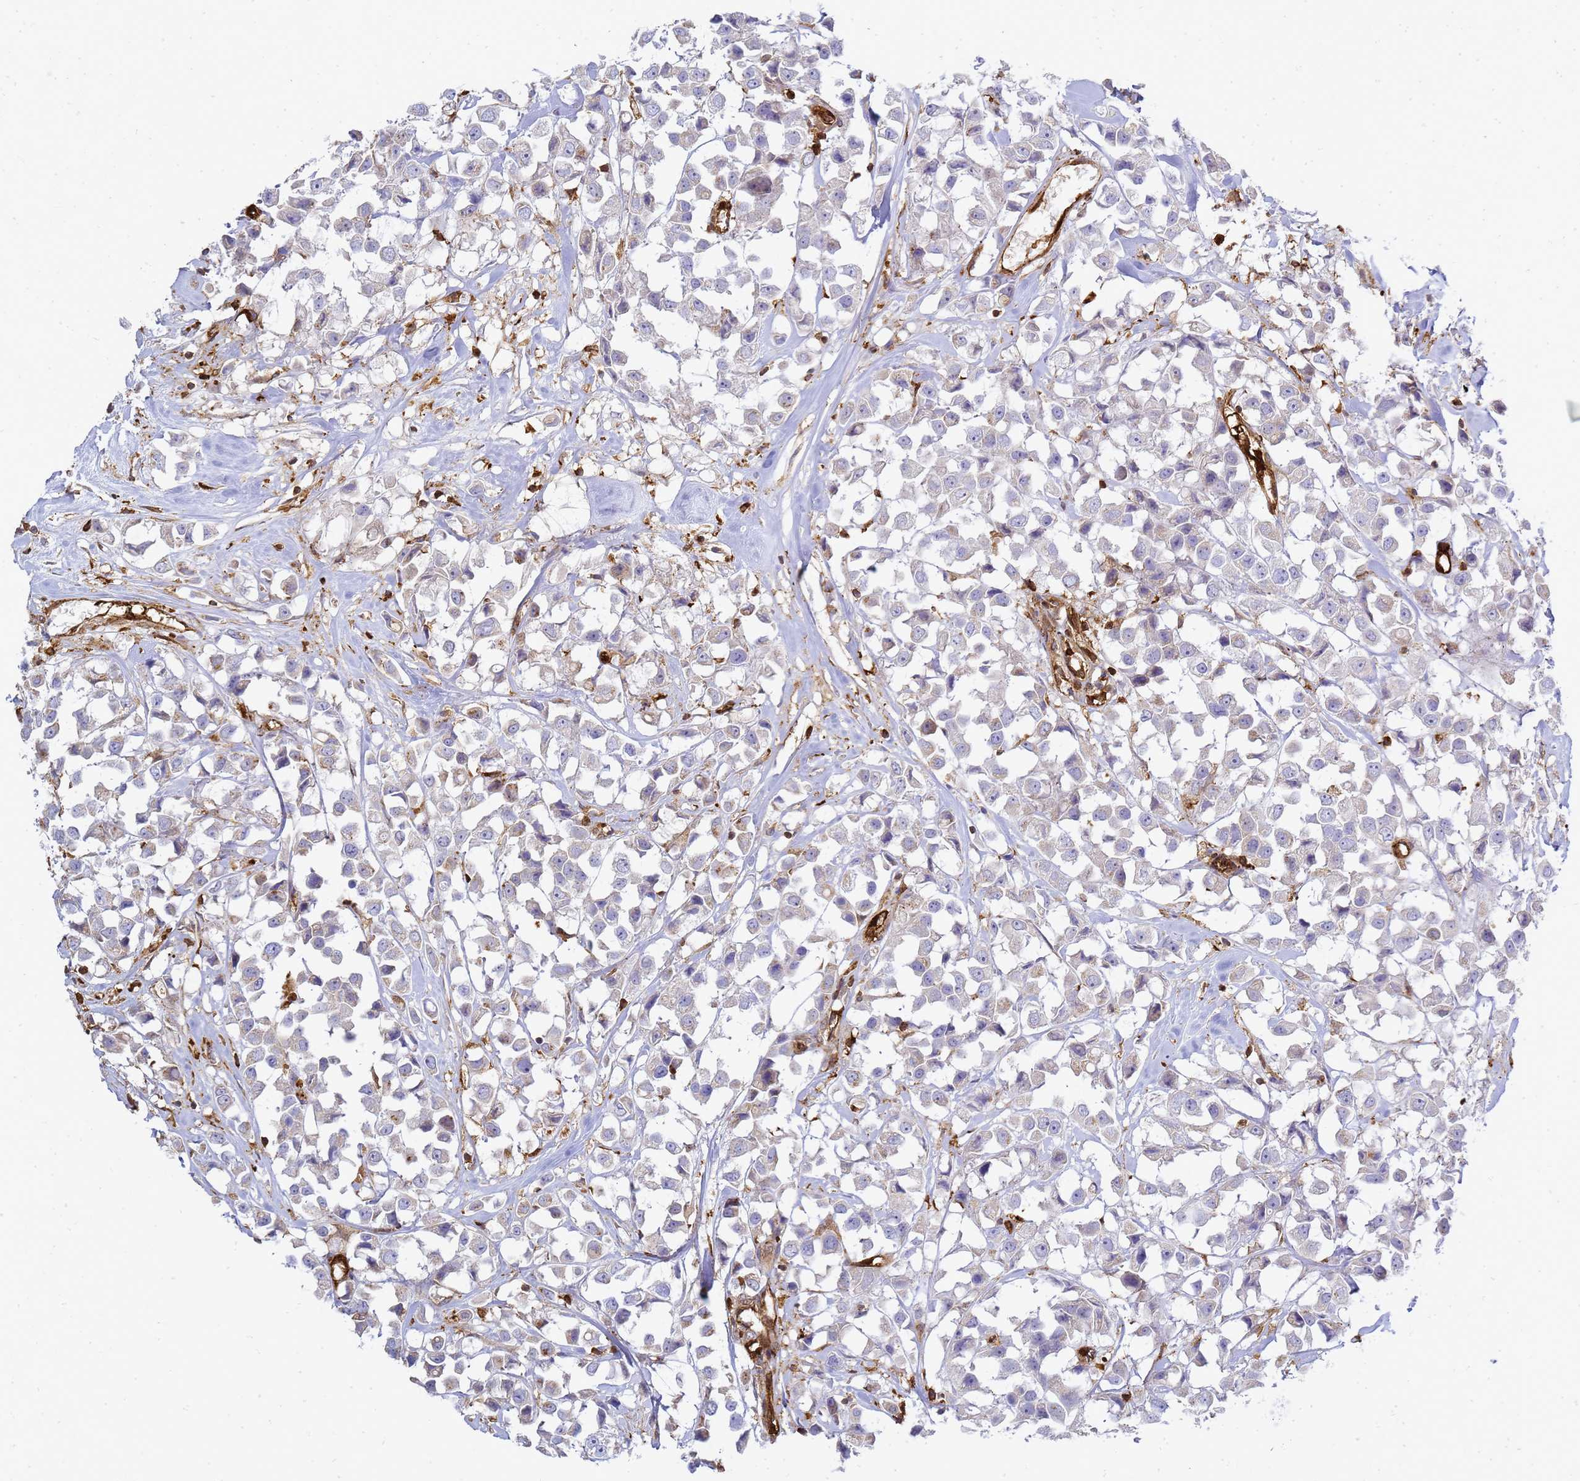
{"staining": {"intensity": "weak", "quantity": "<25%", "location": "cytoplasmic/membranous"}, "tissue": "breast cancer", "cell_type": "Tumor cells", "image_type": "cancer", "snomed": [{"axis": "morphology", "description": "Duct carcinoma"}, {"axis": "topography", "description": "Breast"}], "caption": "Tumor cells show no significant protein positivity in breast intraductal carcinoma.", "gene": "ZBTB8OS", "patient": {"sex": "female", "age": 61}}